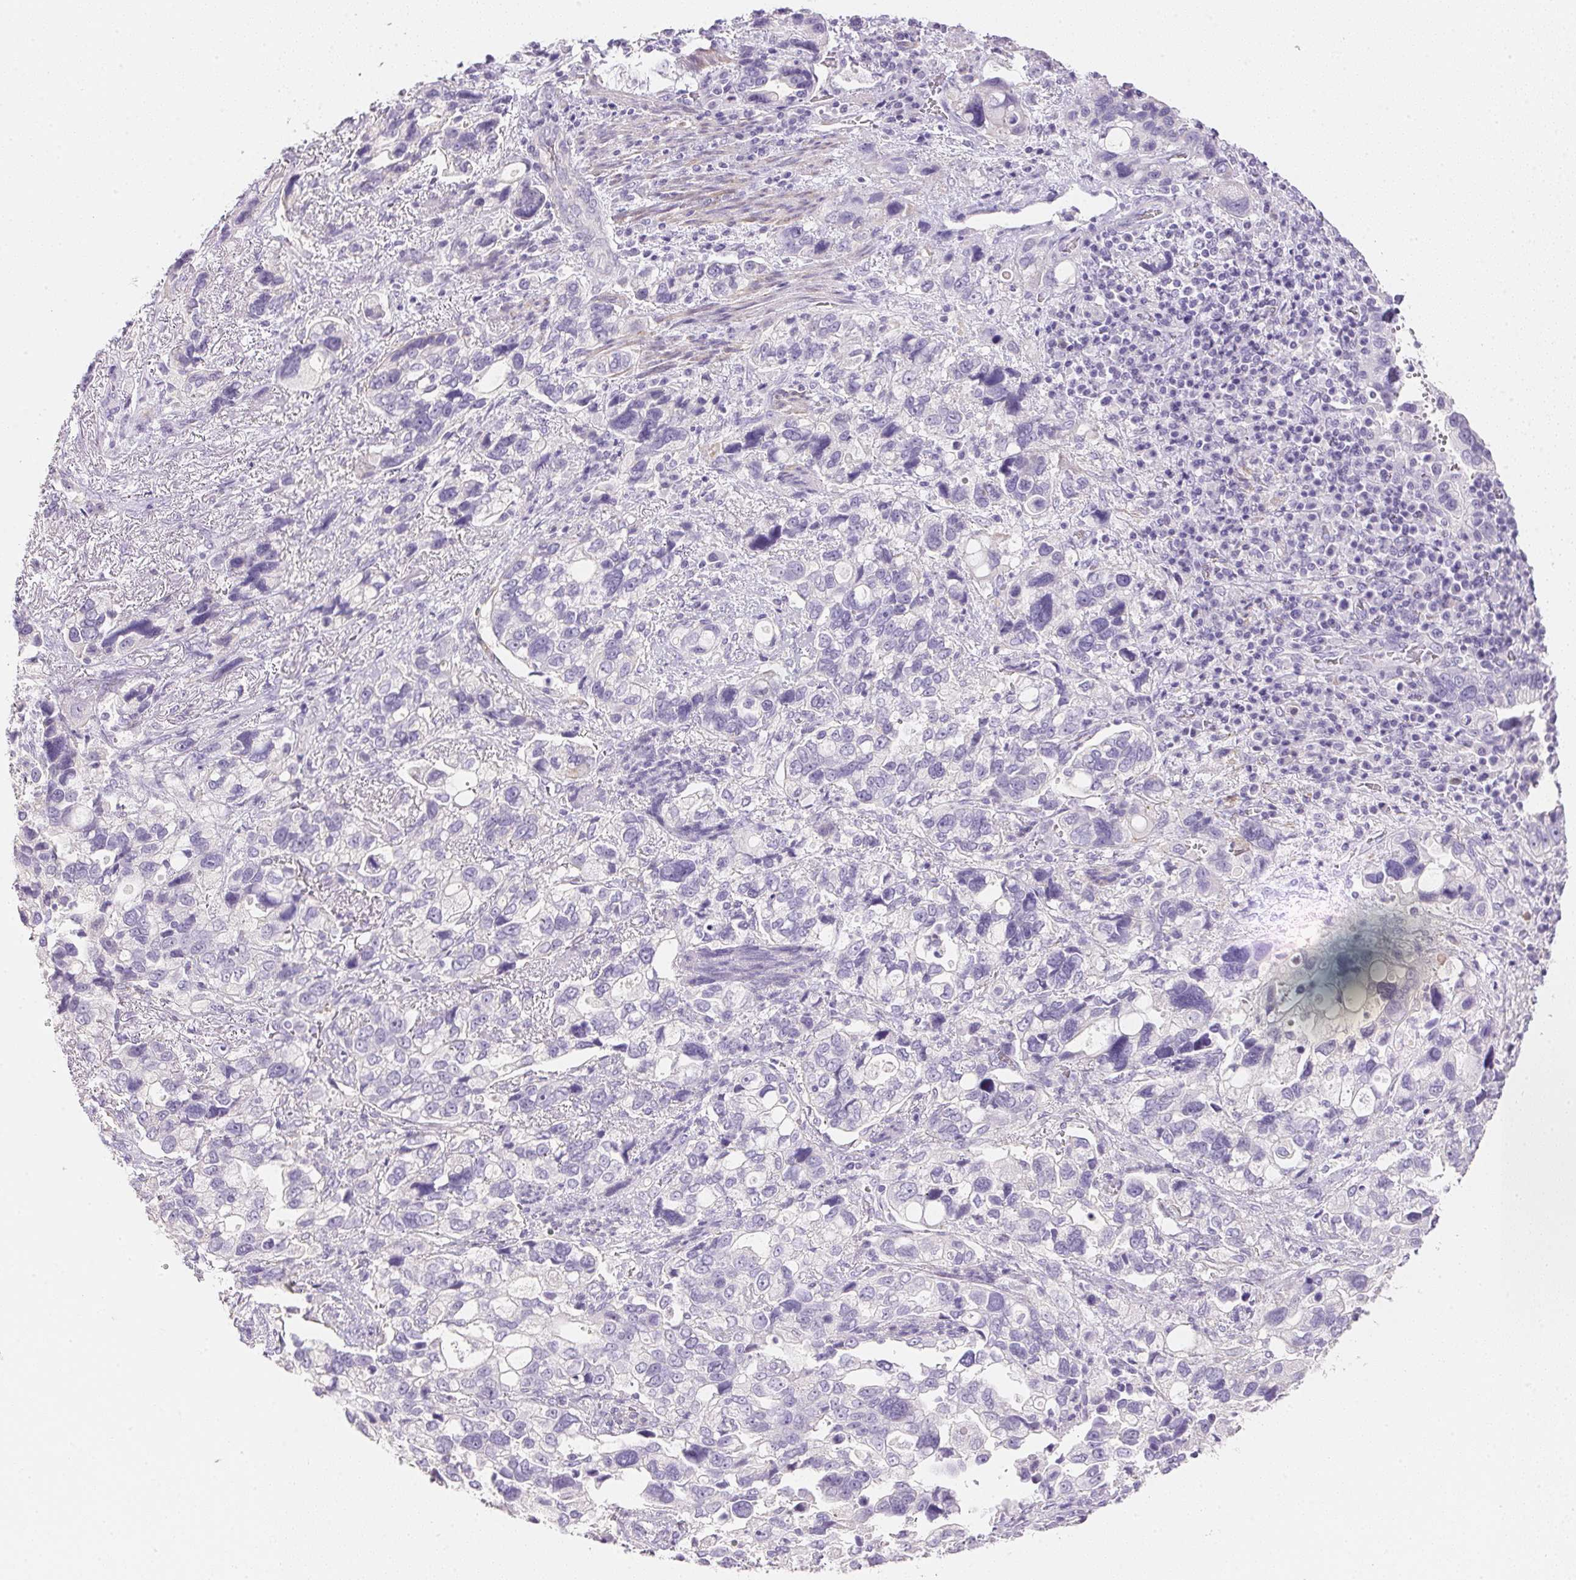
{"staining": {"intensity": "negative", "quantity": "none", "location": "none"}, "tissue": "stomach cancer", "cell_type": "Tumor cells", "image_type": "cancer", "snomed": [{"axis": "morphology", "description": "Adenocarcinoma, NOS"}, {"axis": "topography", "description": "Stomach, upper"}], "caption": "High magnification brightfield microscopy of stomach adenocarcinoma stained with DAB (3,3'-diaminobenzidine) (brown) and counterstained with hematoxylin (blue): tumor cells show no significant positivity.", "gene": "KCNE2", "patient": {"sex": "female", "age": 81}}